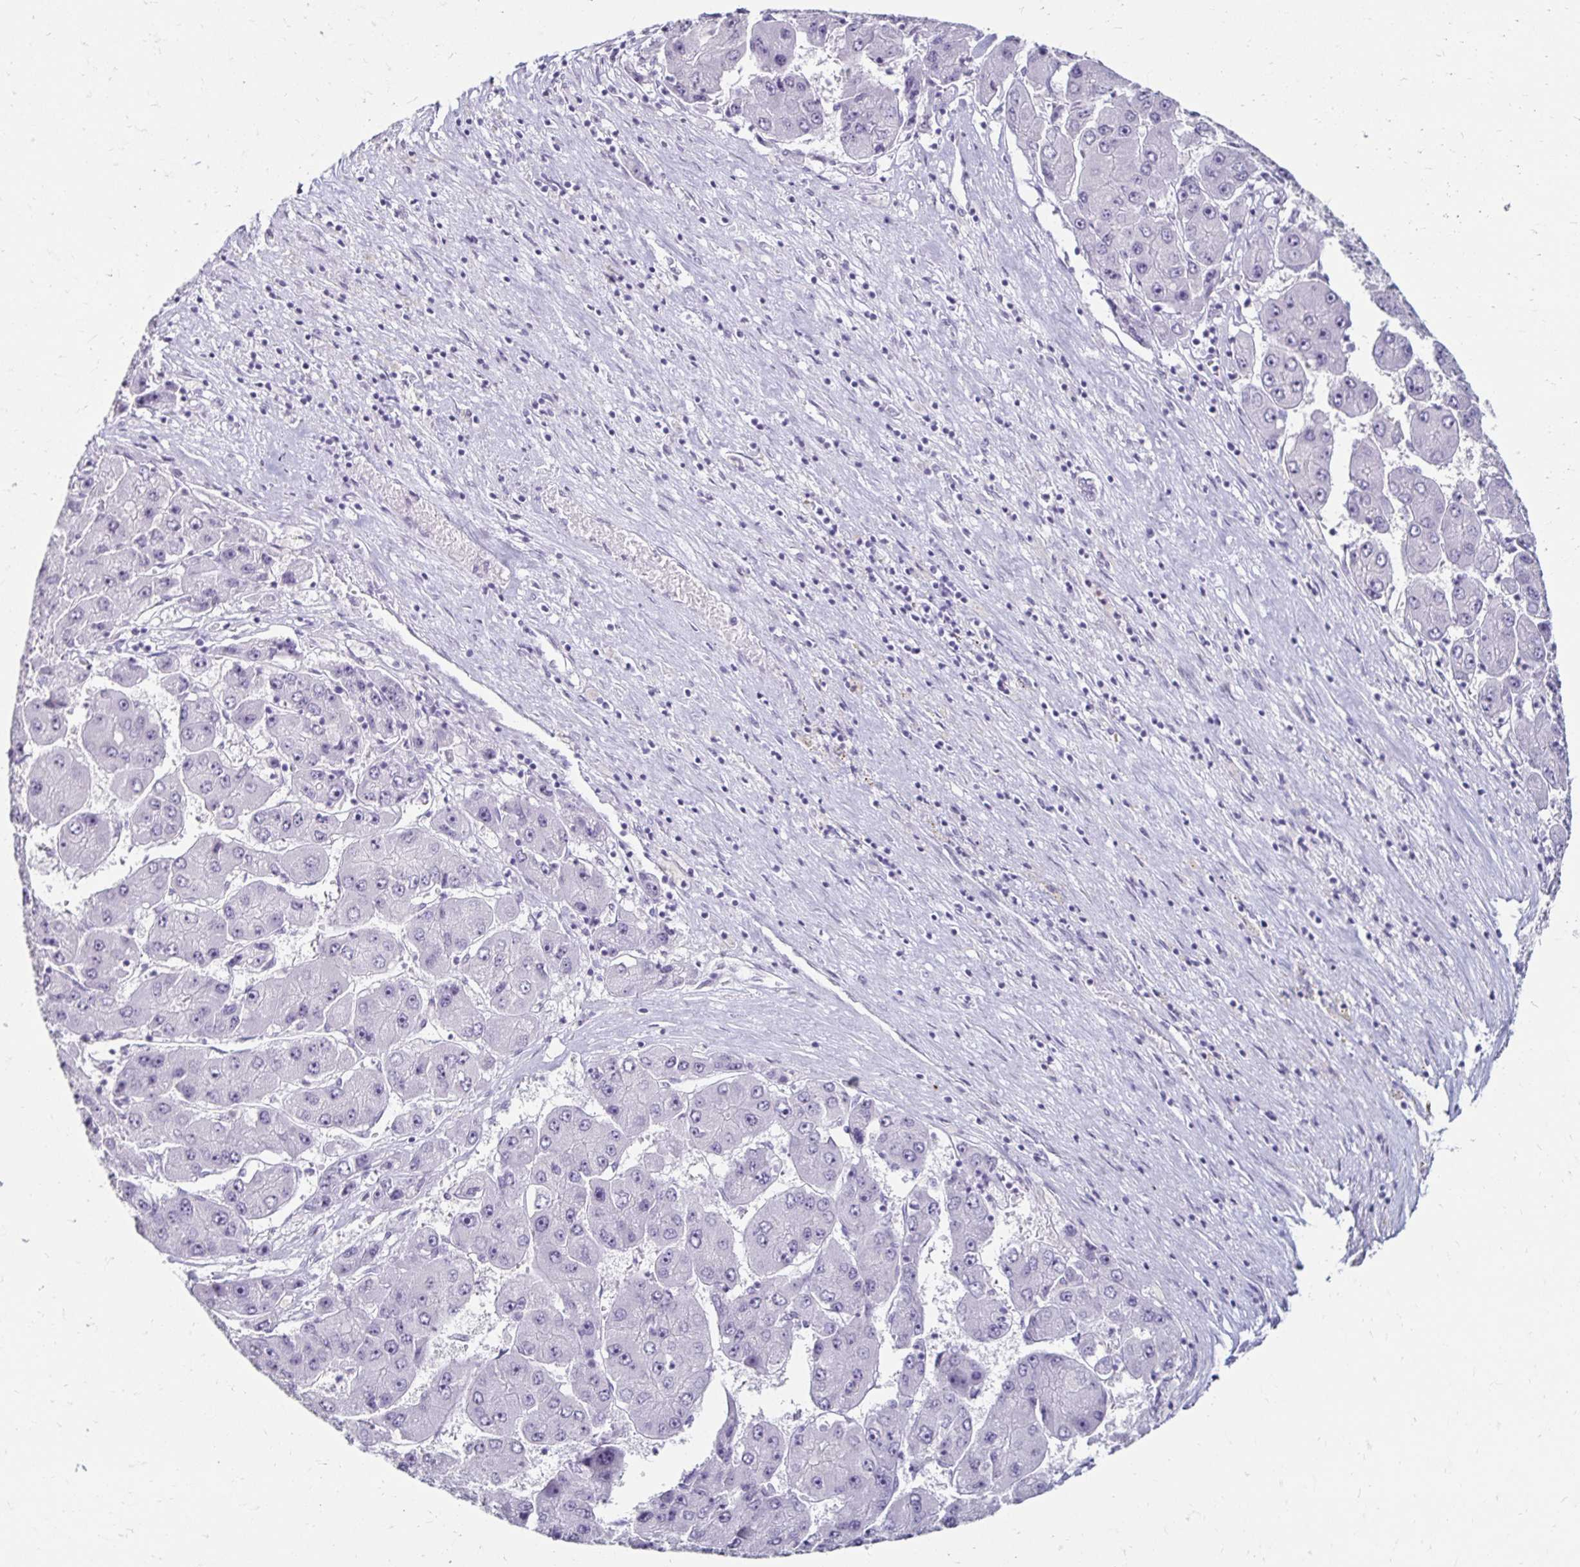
{"staining": {"intensity": "negative", "quantity": "none", "location": "none"}, "tissue": "liver cancer", "cell_type": "Tumor cells", "image_type": "cancer", "snomed": [{"axis": "morphology", "description": "Carcinoma, Hepatocellular, NOS"}, {"axis": "topography", "description": "Liver"}], "caption": "Tumor cells are negative for brown protein staining in liver cancer.", "gene": "TOMM34", "patient": {"sex": "female", "age": 61}}